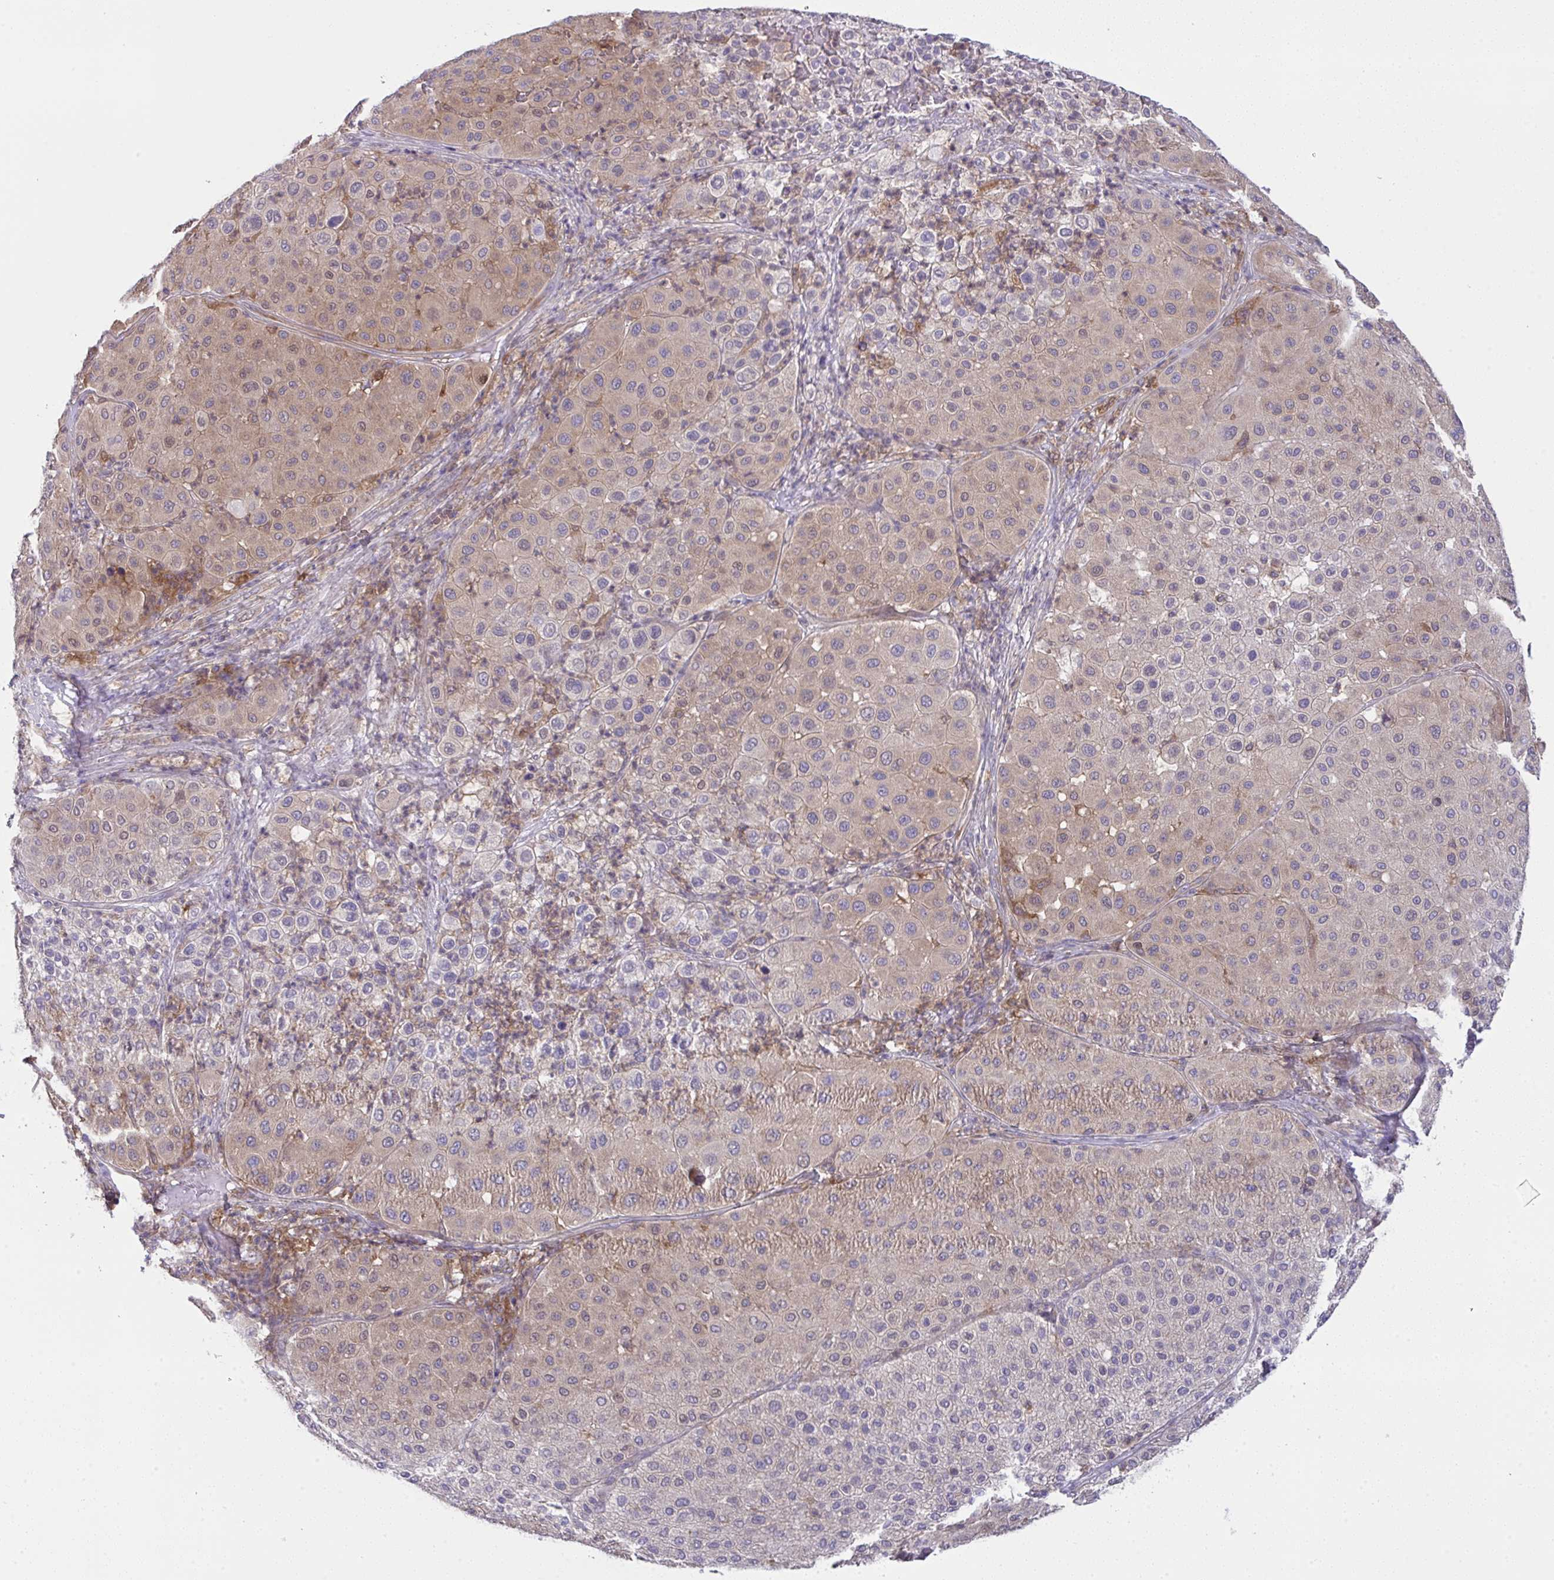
{"staining": {"intensity": "moderate", "quantity": "25%-75%", "location": "cytoplasmic/membranous,nuclear"}, "tissue": "melanoma", "cell_type": "Tumor cells", "image_type": "cancer", "snomed": [{"axis": "morphology", "description": "Malignant melanoma, Metastatic site"}, {"axis": "topography", "description": "Smooth muscle"}], "caption": "Malignant melanoma (metastatic site) was stained to show a protein in brown. There is medium levels of moderate cytoplasmic/membranous and nuclear expression in about 25%-75% of tumor cells.", "gene": "ALDH16A1", "patient": {"sex": "male", "age": 41}}